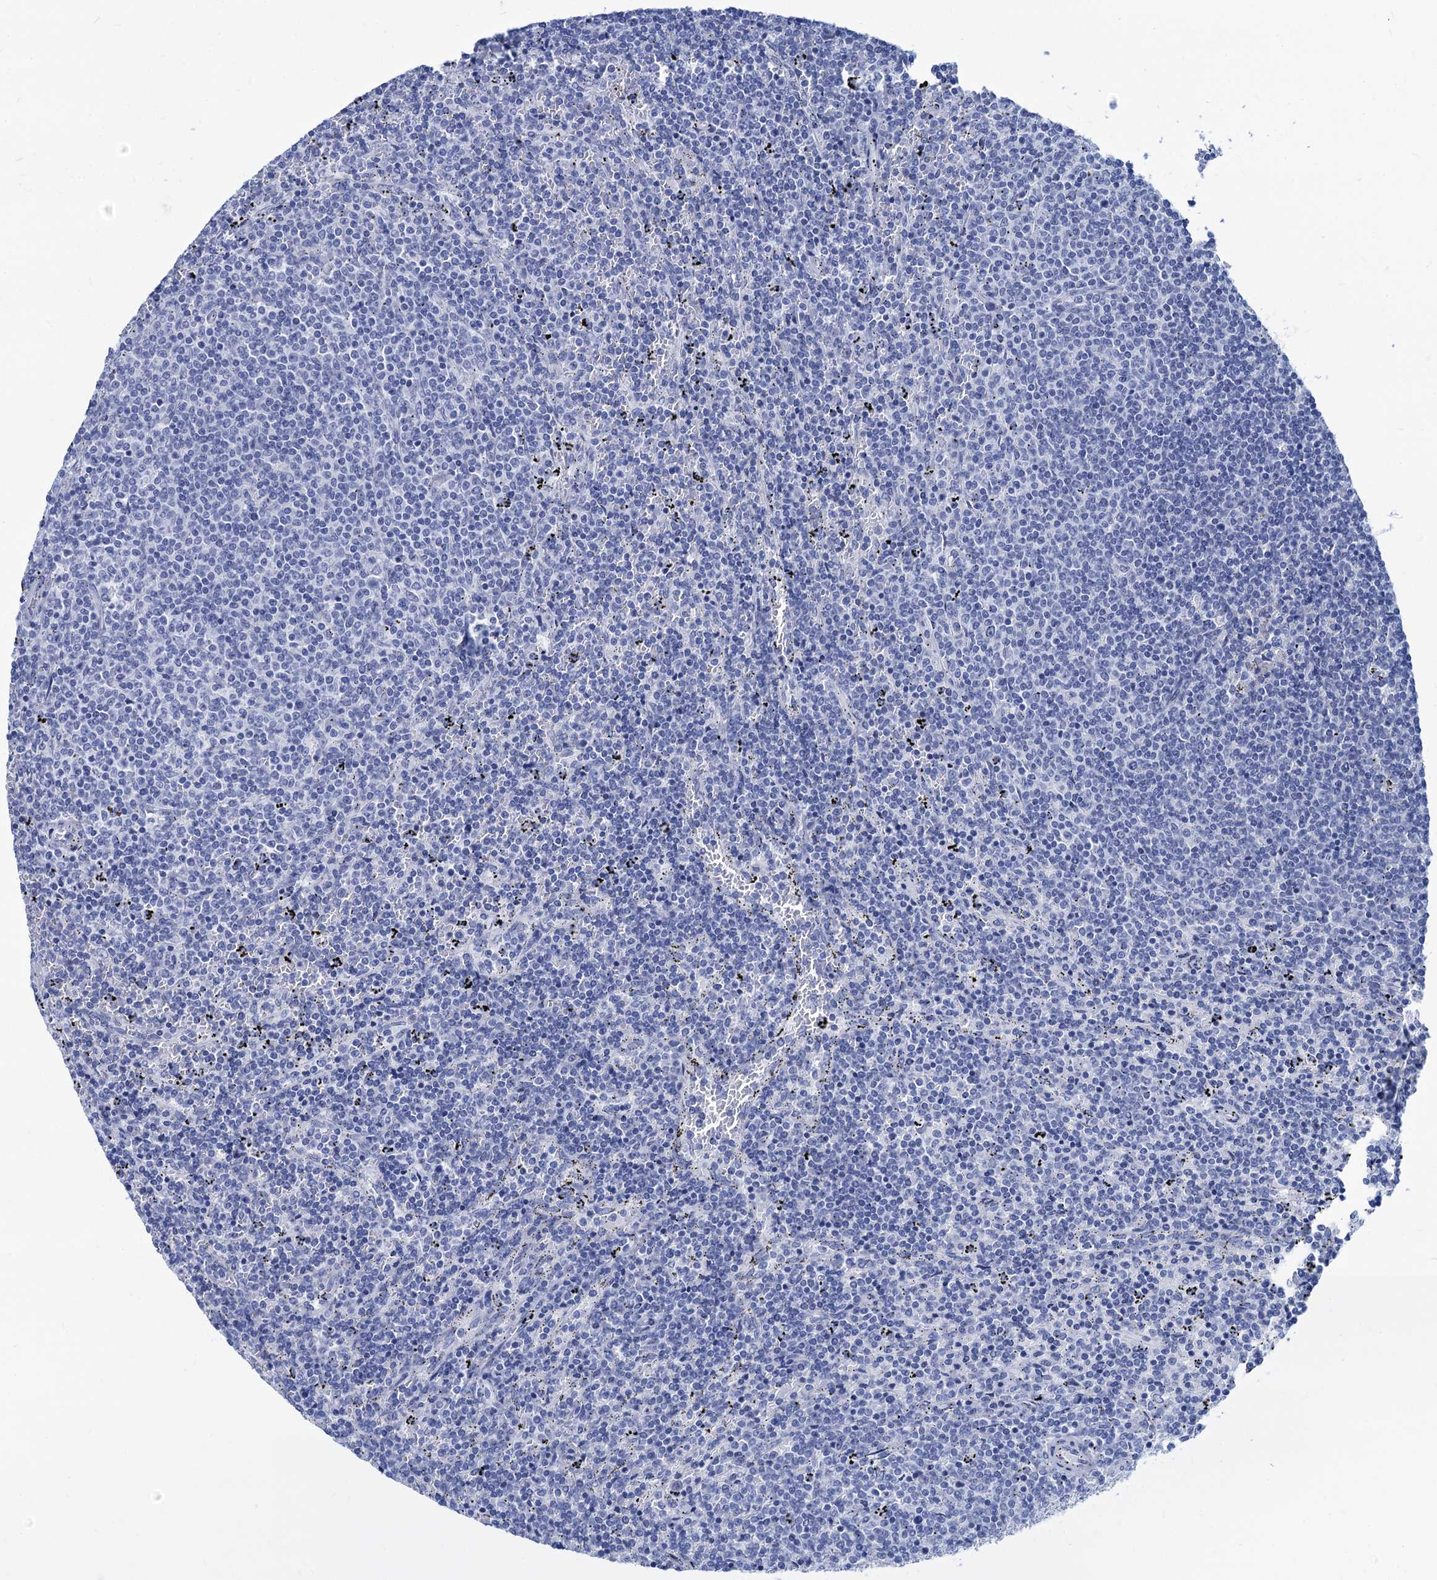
{"staining": {"intensity": "negative", "quantity": "none", "location": "none"}, "tissue": "lymphoma", "cell_type": "Tumor cells", "image_type": "cancer", "snomed": [{"axis": "morphology", "description": "Malignant lymphoma, non-Hodgkin's type, Low grade"}, {"axis": "topography", "description": "Spleen"}], "caption": "Tumor cells show no significant protein expression in lymphoma. The staining is performed using DAB (3,3'-diaminobenzidine) brown chromogen with nuclei counter-stained in using hematoxylin.", "gene": "CABYR", "patient": {"sex": "female", "age": 50}}